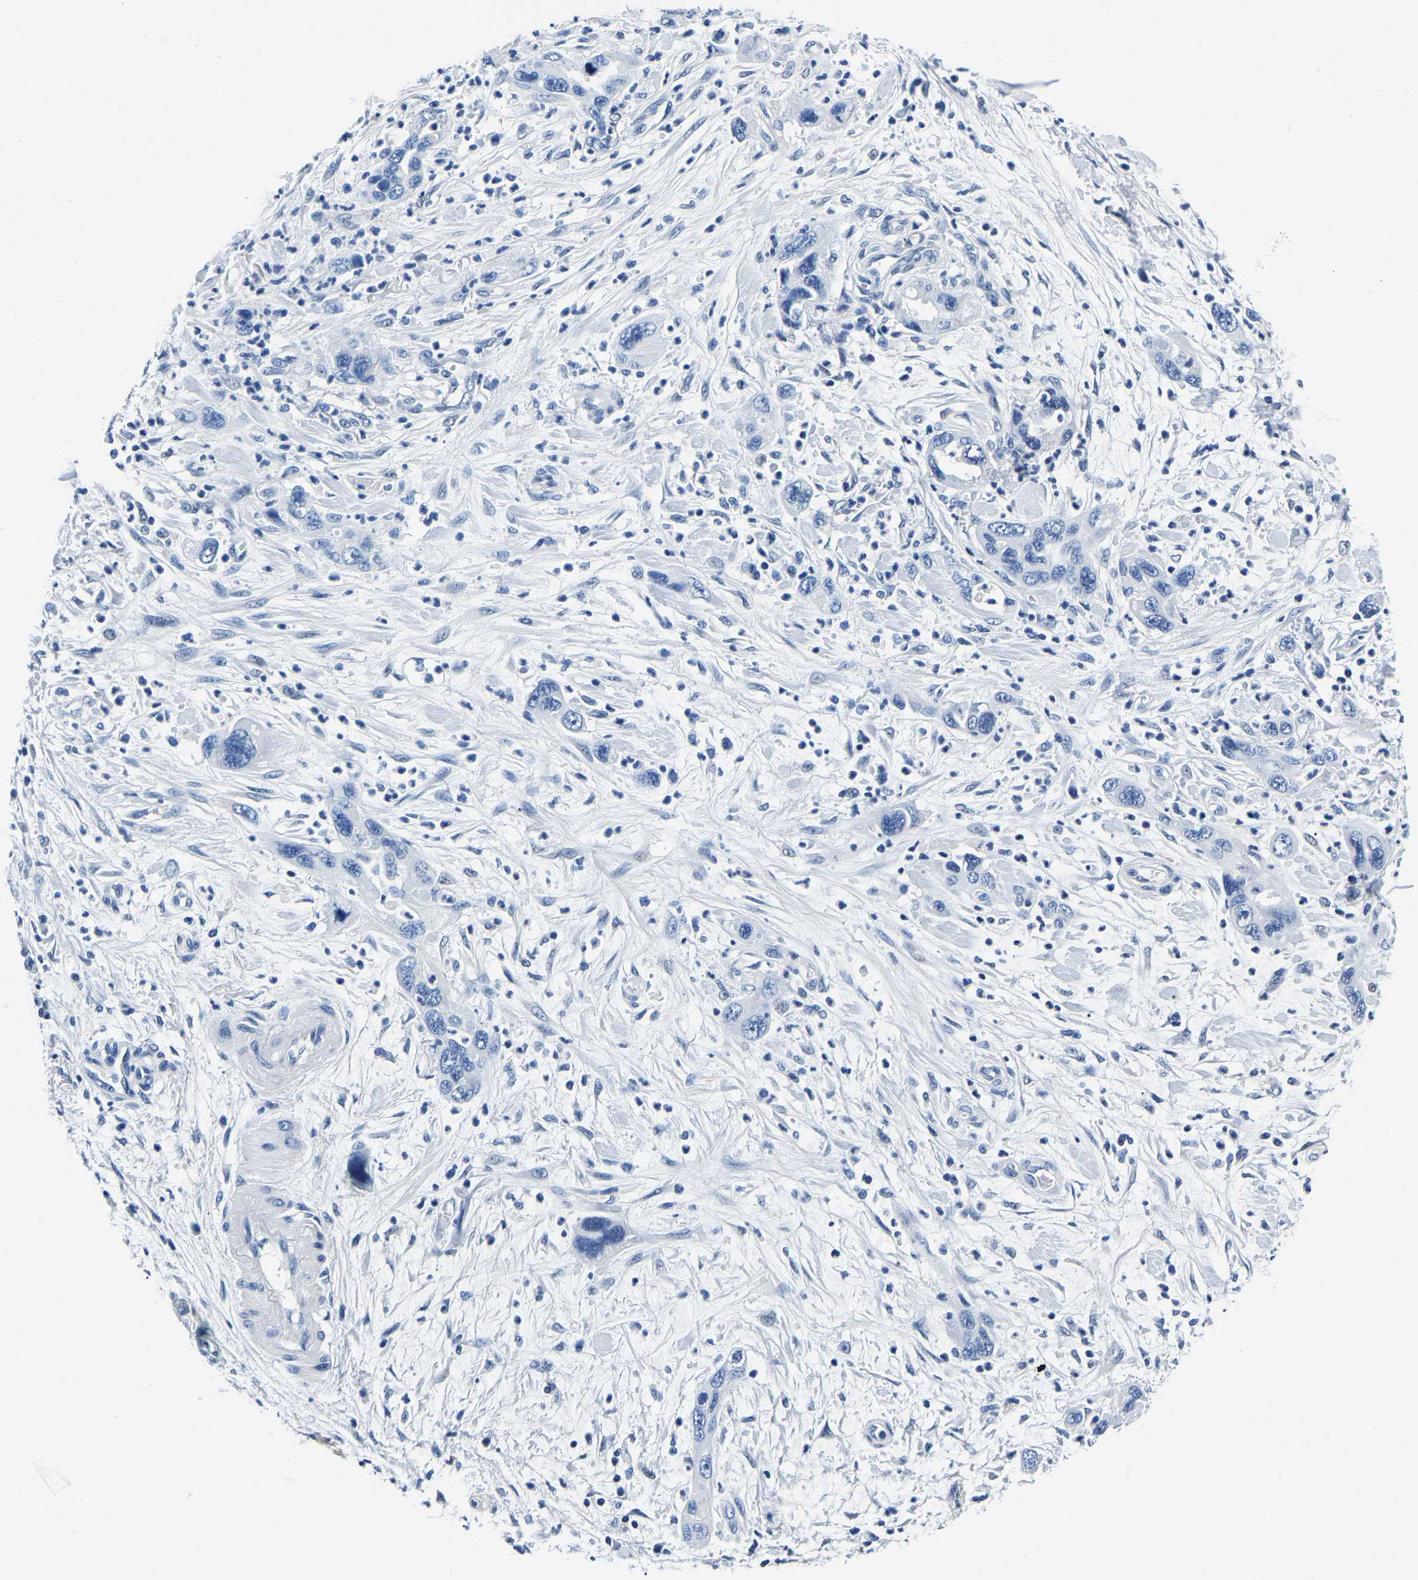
{"staining": {"intensity": "negative", "quantity": "none", "location": "none"}, "tissue": "pancreatic cancer", "cell_type": "Tumor cells", "image_type": "cancer", "snomed": [{"axis": "morphology", "description": "Adenocarcinoma, NOS"}, {"axis": "topography", "description": "Pancreas"}], "caption": "There is no significant expression in tumor cells of pancreatic adenocarcinoma. The staining is performed using DAB (3,3'-diaminobenzidine) brown chromogen with nuclei counter-stained in using hematoxylin.", "gene": "ACO1", "patient": {"sex": "female", "age": 70}}